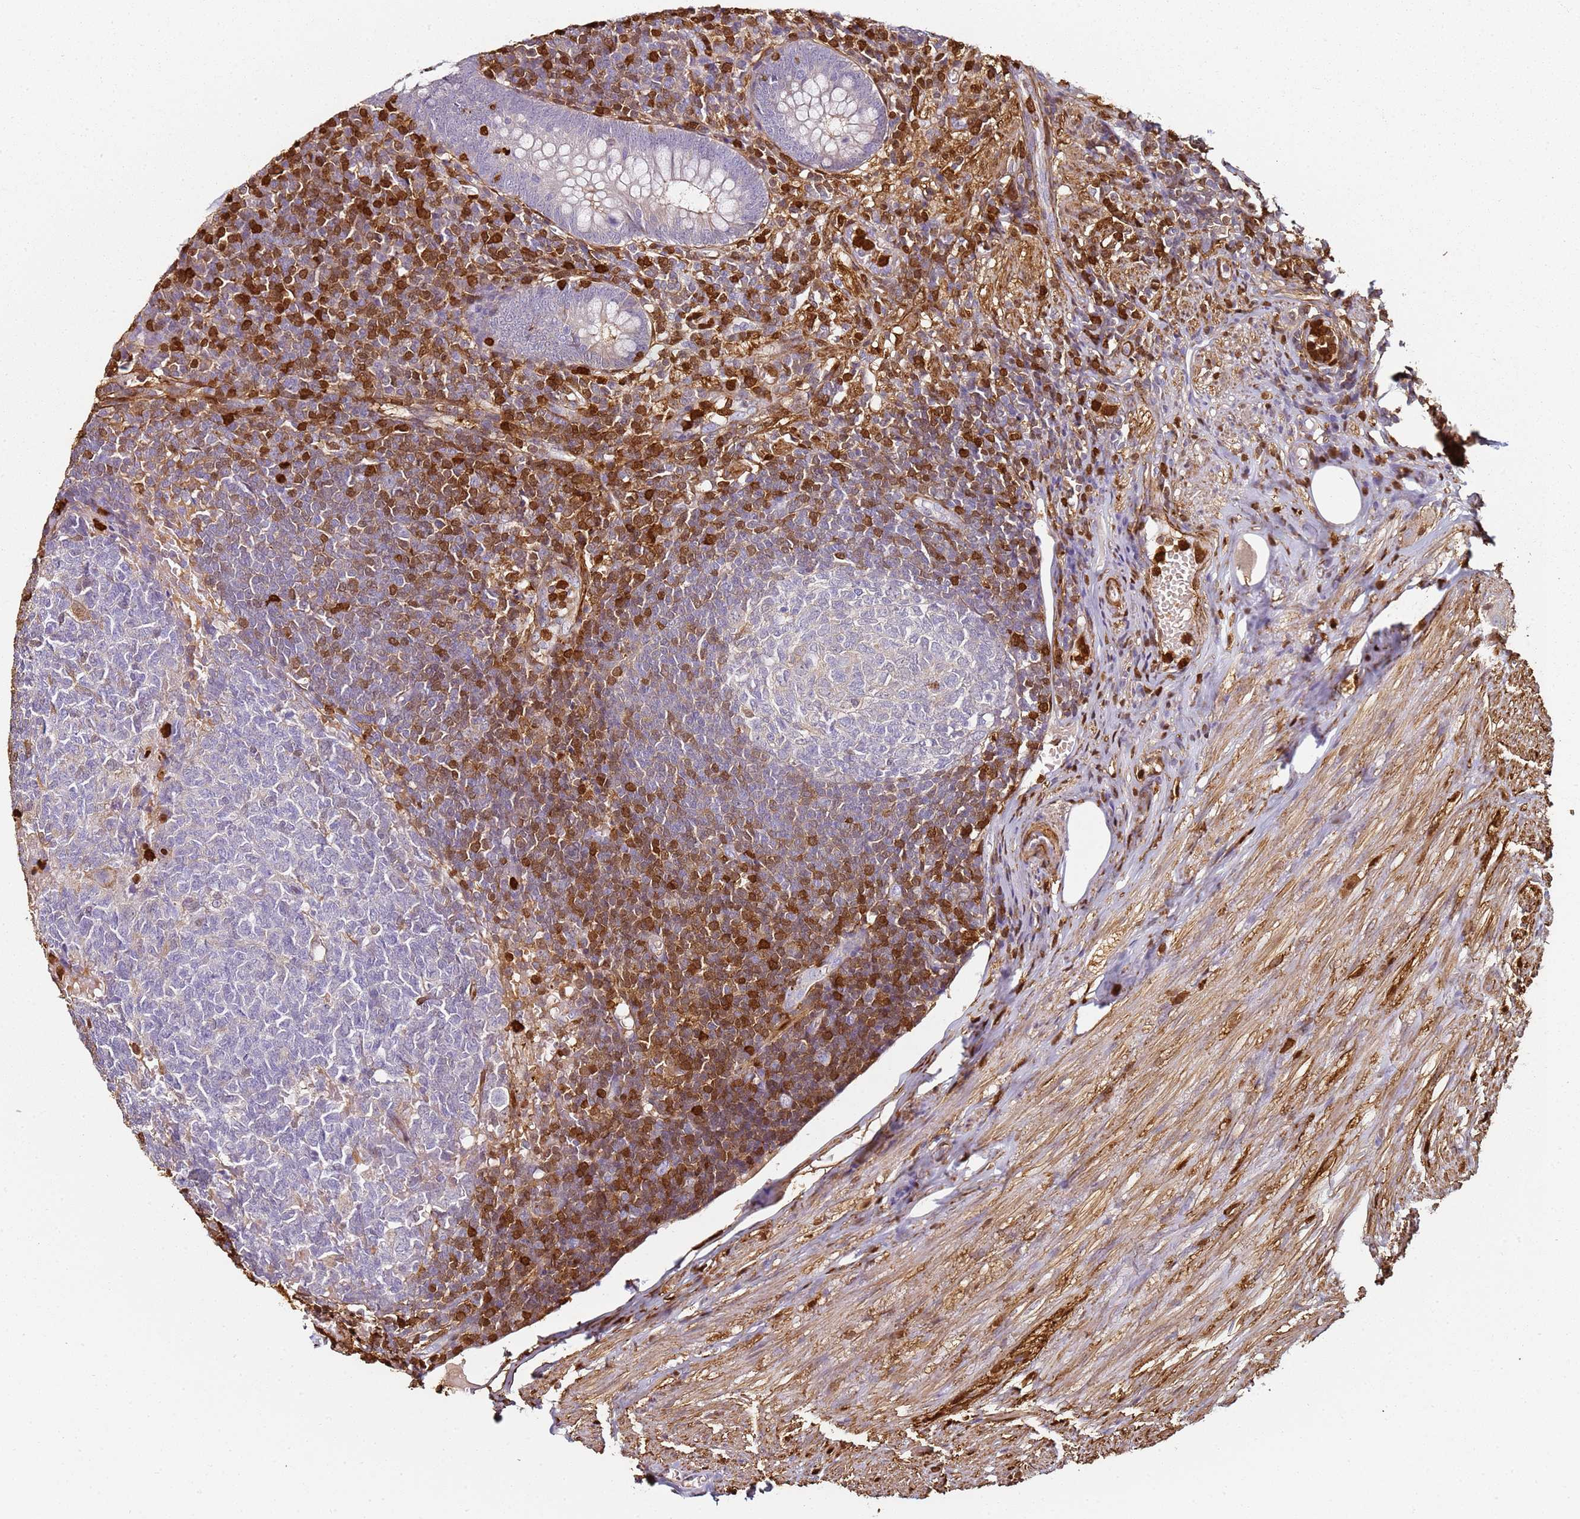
{"staining": {"intensity": "moderate", "quantity": "<25%", "location": "cytoplasmic/membranous"}, "tissue": "appendix", "cell_type": "Glandular cells", "image_type": "normal", "snomed": [{"axis": "morphology", "description": "Normal tissue, NOS"}, {"axis": "topography", "description": "Appendix"}], "caption": "Immunohistochemical staining of benign appendix shows <25% levels of moderate cytoplasmic/membranous protein expression in about <25% of glandular cells. (DAB IHC with brightfield microscopy, high magnification).", "gene": "S100A4", "patient": {"sex": "male", "age": 83}}